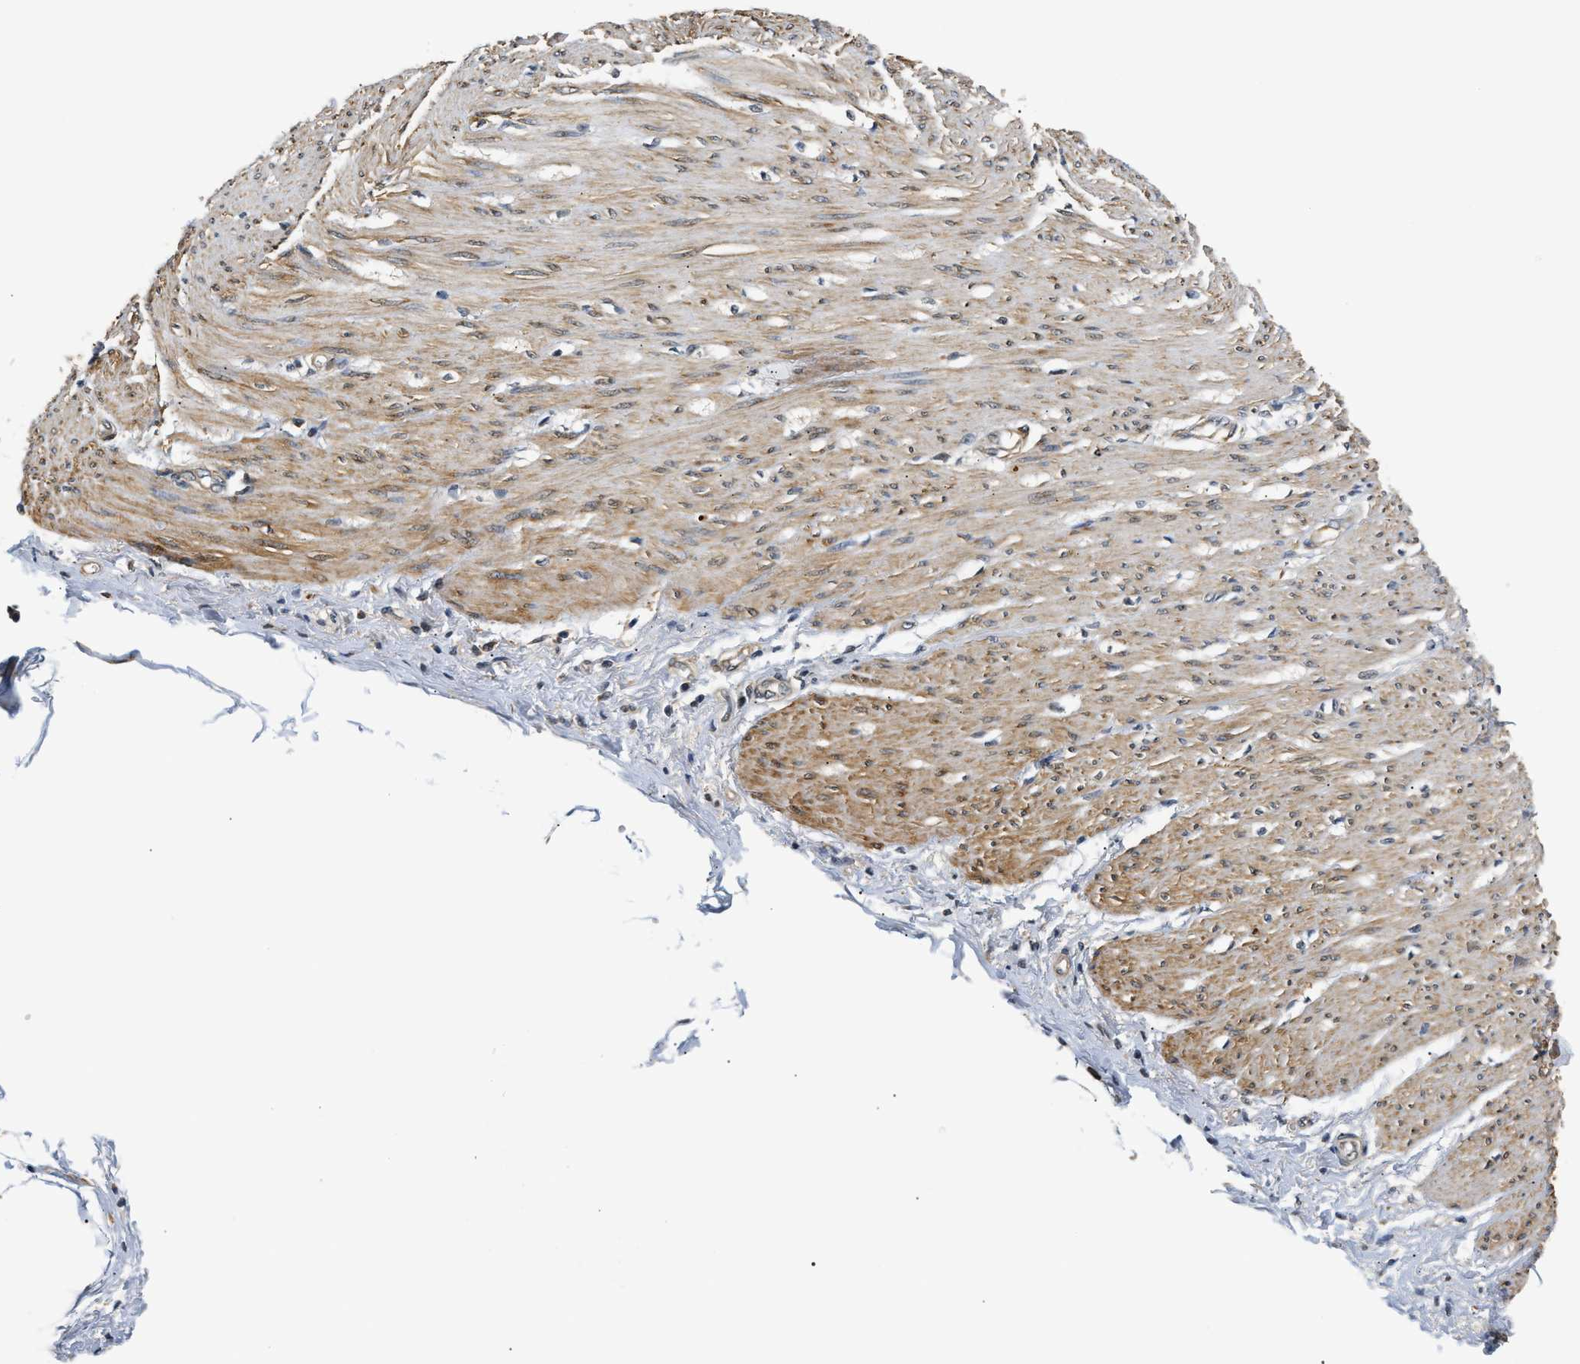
{"staining": {"intensity": "negative", "quantity": "none", "location": "none"}, "tissue": "adipose tissue", "cell_type": "Adipocytes", "image_type": "normal", "snomed": [{"axis": "morphology", "description": "Normal tissue, NOS"}, {"axis": "morphology", "description": "Adenocarcinoma, NOS"}, {"axis": "topography", "description": "Colon"}, {"axis": "topography", "description": "Peripheral nerve tissue"}], "caption": "Protein analysis of normal adipose tissue exhibits no significant staining in adipocytes.", "gene": "LARP6", "patient": {"sex": "male", "age": 14}}